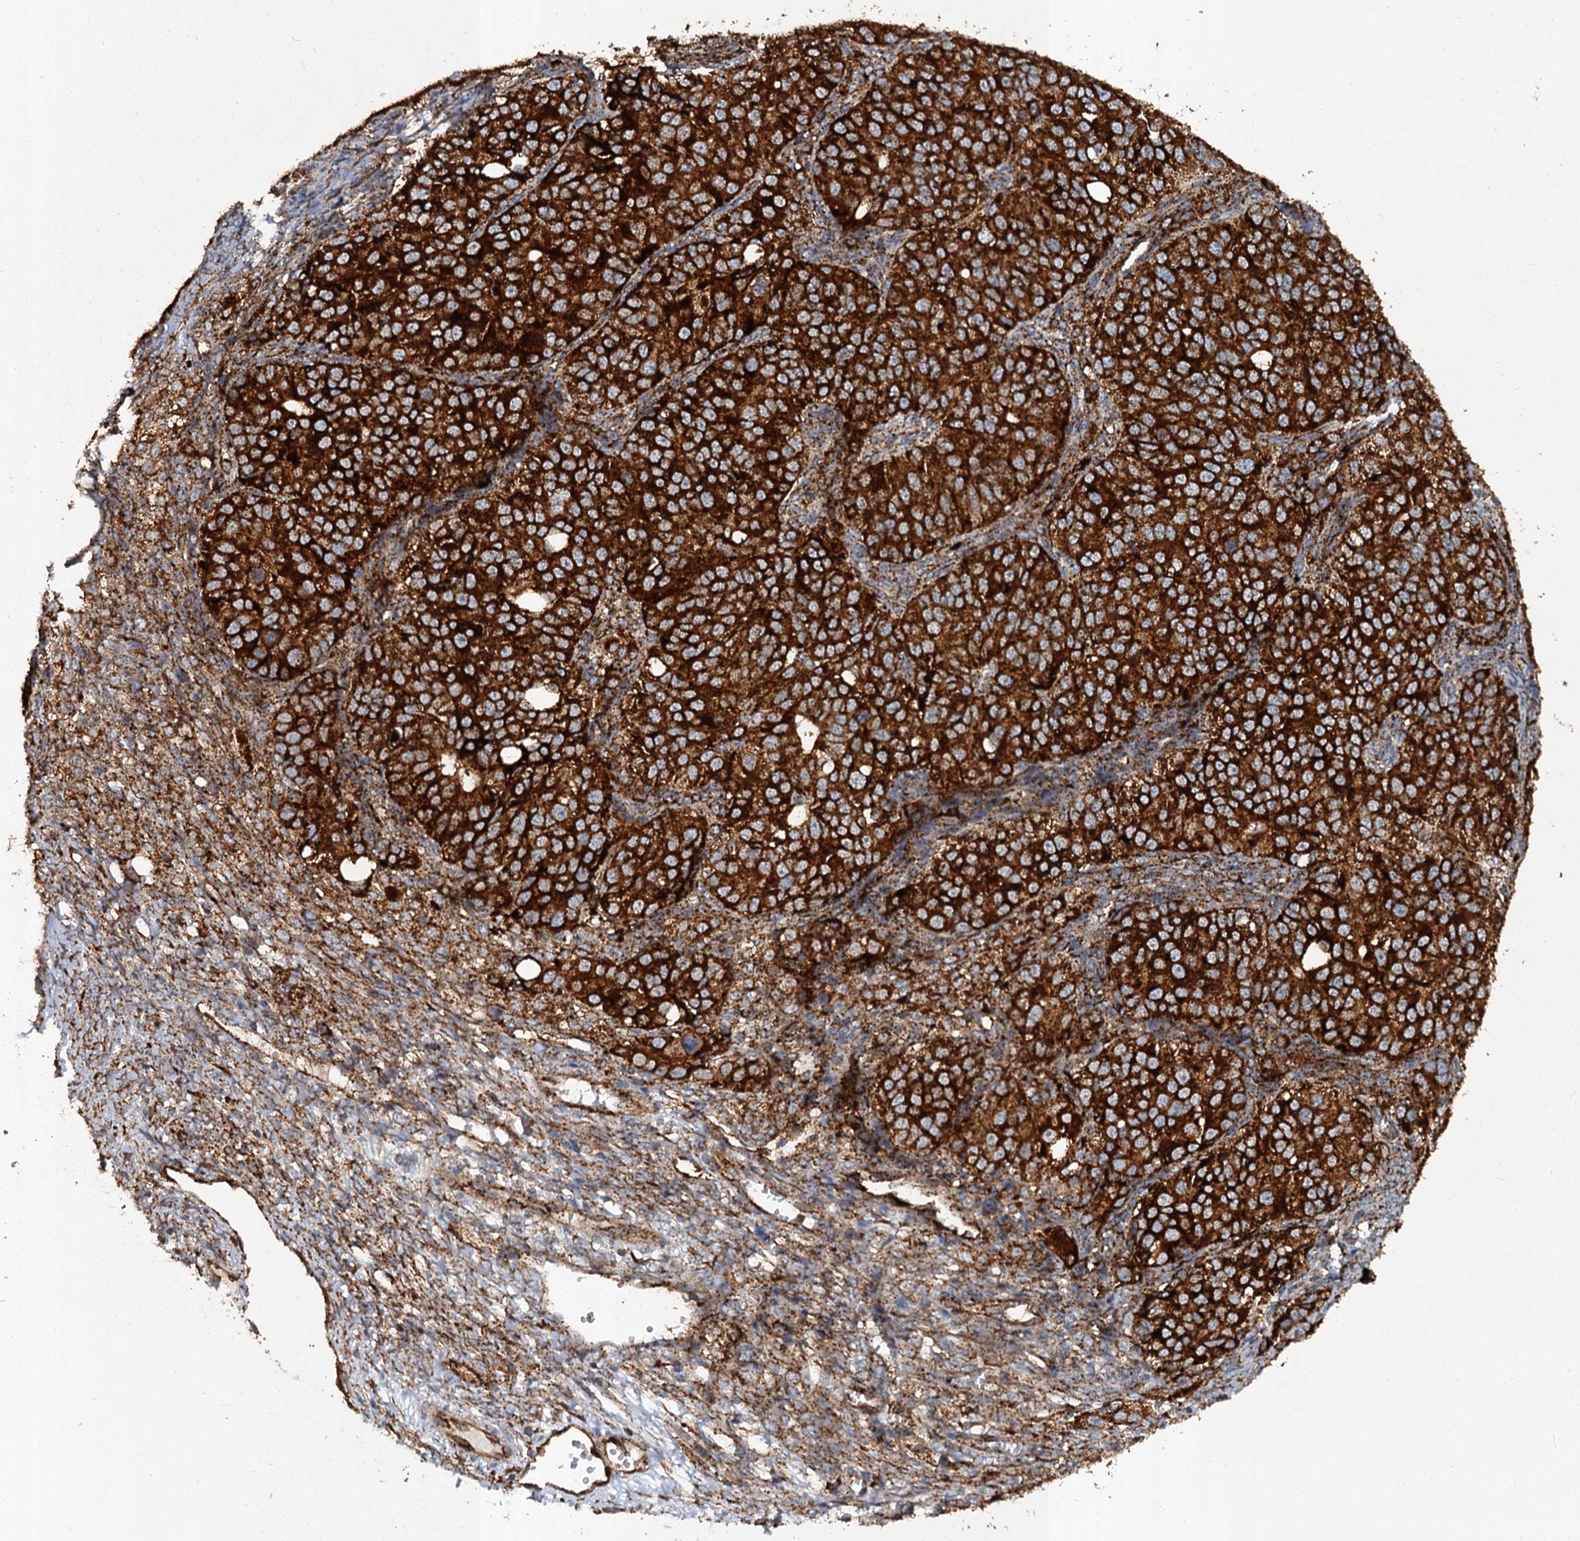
{"staining": {"intensity": "strong", "quantity": ">75%", "location": "cytoplasmic/membranous"}, "tissue": "ovarian cancer", "cell_type": "Tumor cells", "image_type": "cancer", "snomed": [{"axis": "morphology", "description": "Carcinoma, endometroid"}, {"axis": "topography", "description": "Ovary"}], "caption": "Endometroid carcinoma (ovarian) was stained to show a protein in brown. There is high levels of strong cytoplasmic/membranous expression in about >75% of tumor cells.", "gene": "GBA1", "patient": {"sex": "female", "age": 51}}